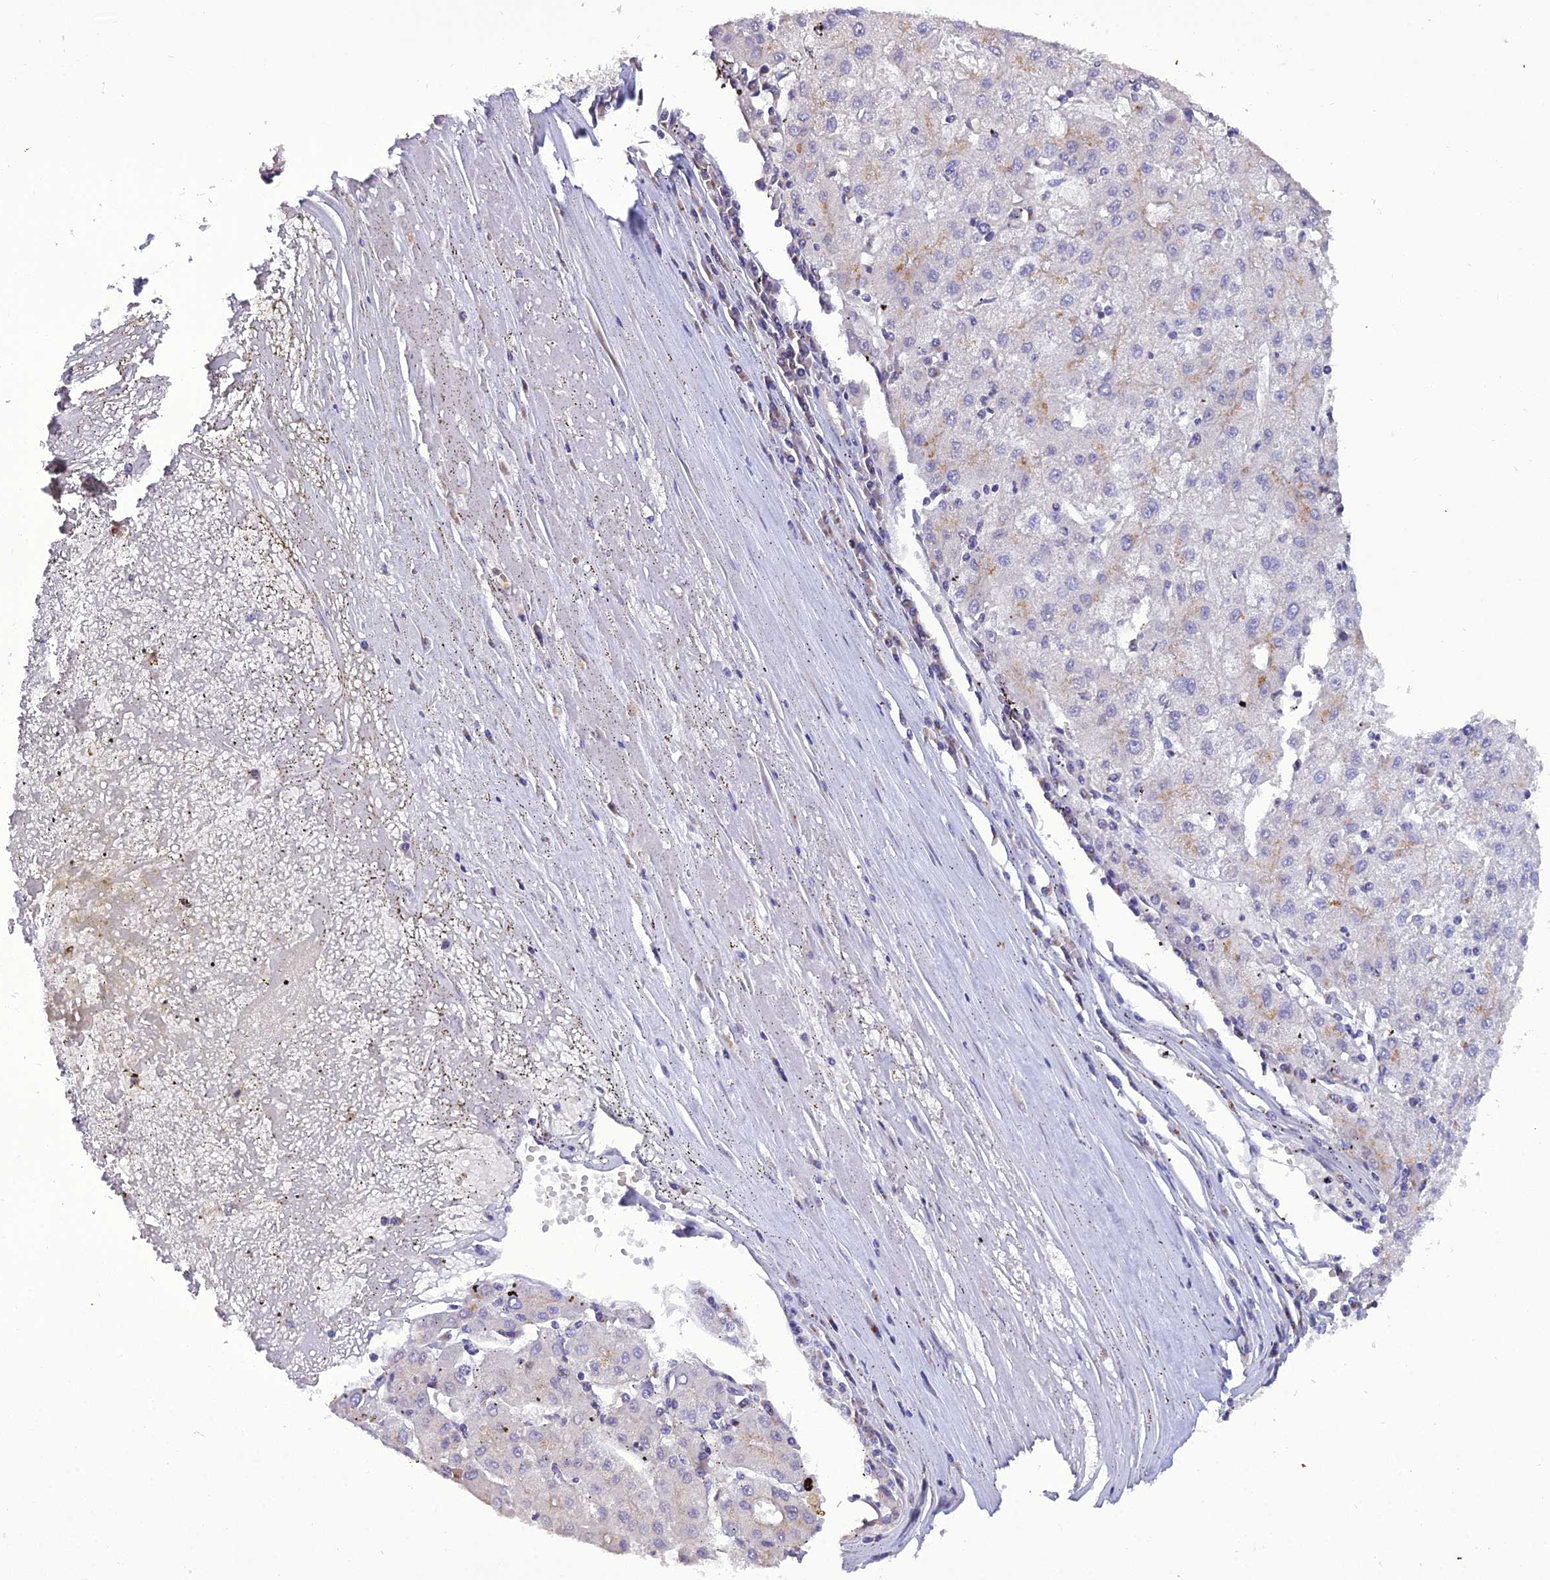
{"staining": {"intensity": "negative", "quantity": "none", "location": "none"}, "tissue": "liver cancer", "cell_type": "Tumor cells", "image_type": "cancer", "snomed": [{"axis": "morphology", "description": "Carcinoma, Hepatocellular, NOS"}, {"axis": "topography", "description": "Liver"}], "caption": "The micrograph reveals no staining of tumor cells in liver hepatocellular carcinoma.", "gene": "GOLPH3", "patient": {"sex": "male", "age": 72}}